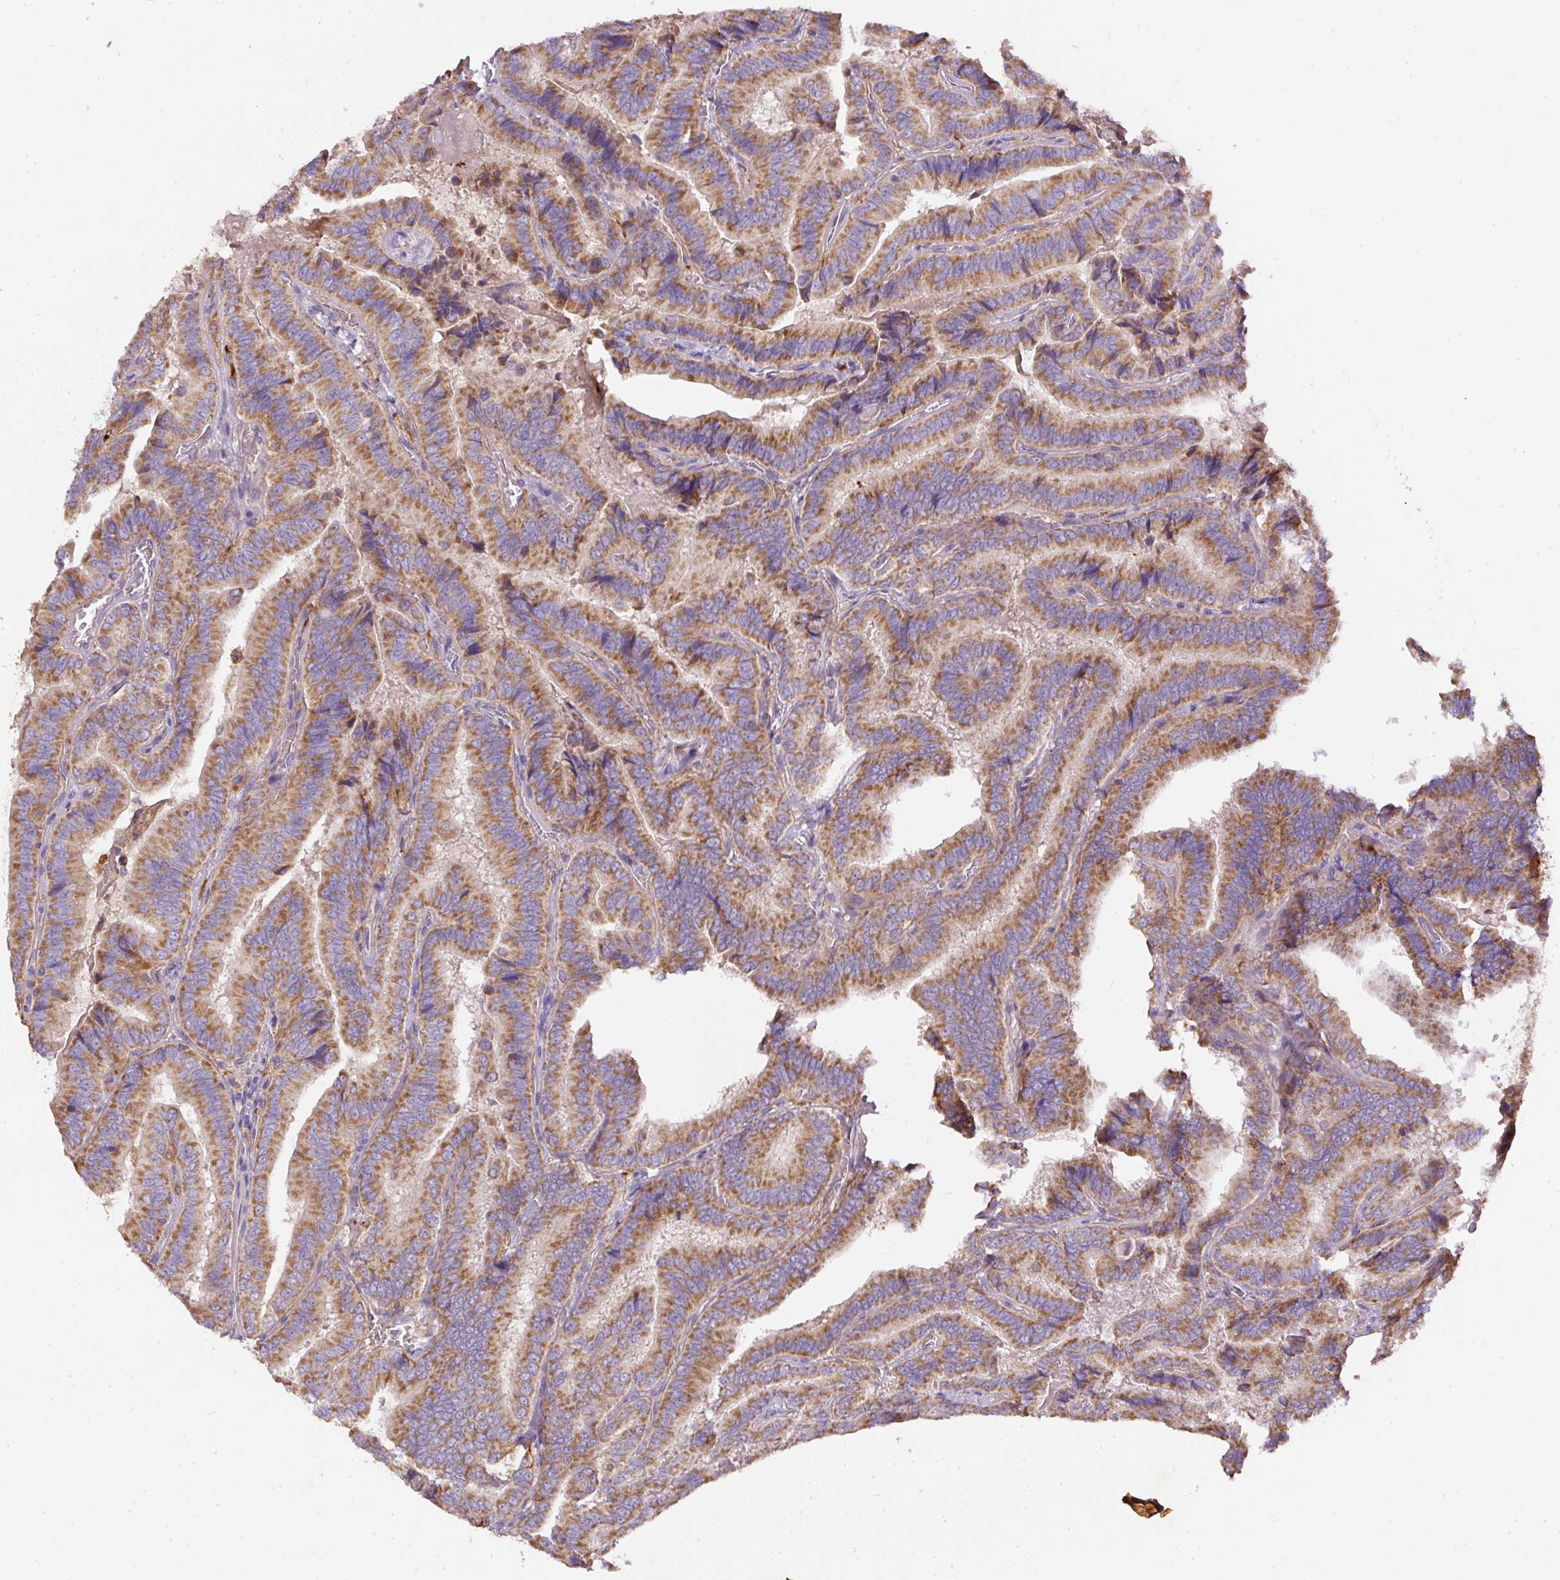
{"staining": {"intensity": "moderate", "quantity": ">75%", "location": "cytoplasmic/membranous"}, "tissue": "thyroid cancer", "cell_type": "Tumor cells", "image_type": "cancer", "snomed": [{"axis": "morphology", "description": "Papillary adenocarcinoma, NOS"}, {"axis": "topography", "description": "Thyroid gland"}], "caption": "High-magnification brightfield microscopy of thyroid cancer stained with DAB (3,3'-diaminobenzidine) (brown) and counterstained with hematoxylin (blue). tumor cells exhibit moderate cytoplasmic/membranous staining is identified in about>75% of cells.", "gene": "DAPK1", "patient": {"sex": "male", "age": 61}}